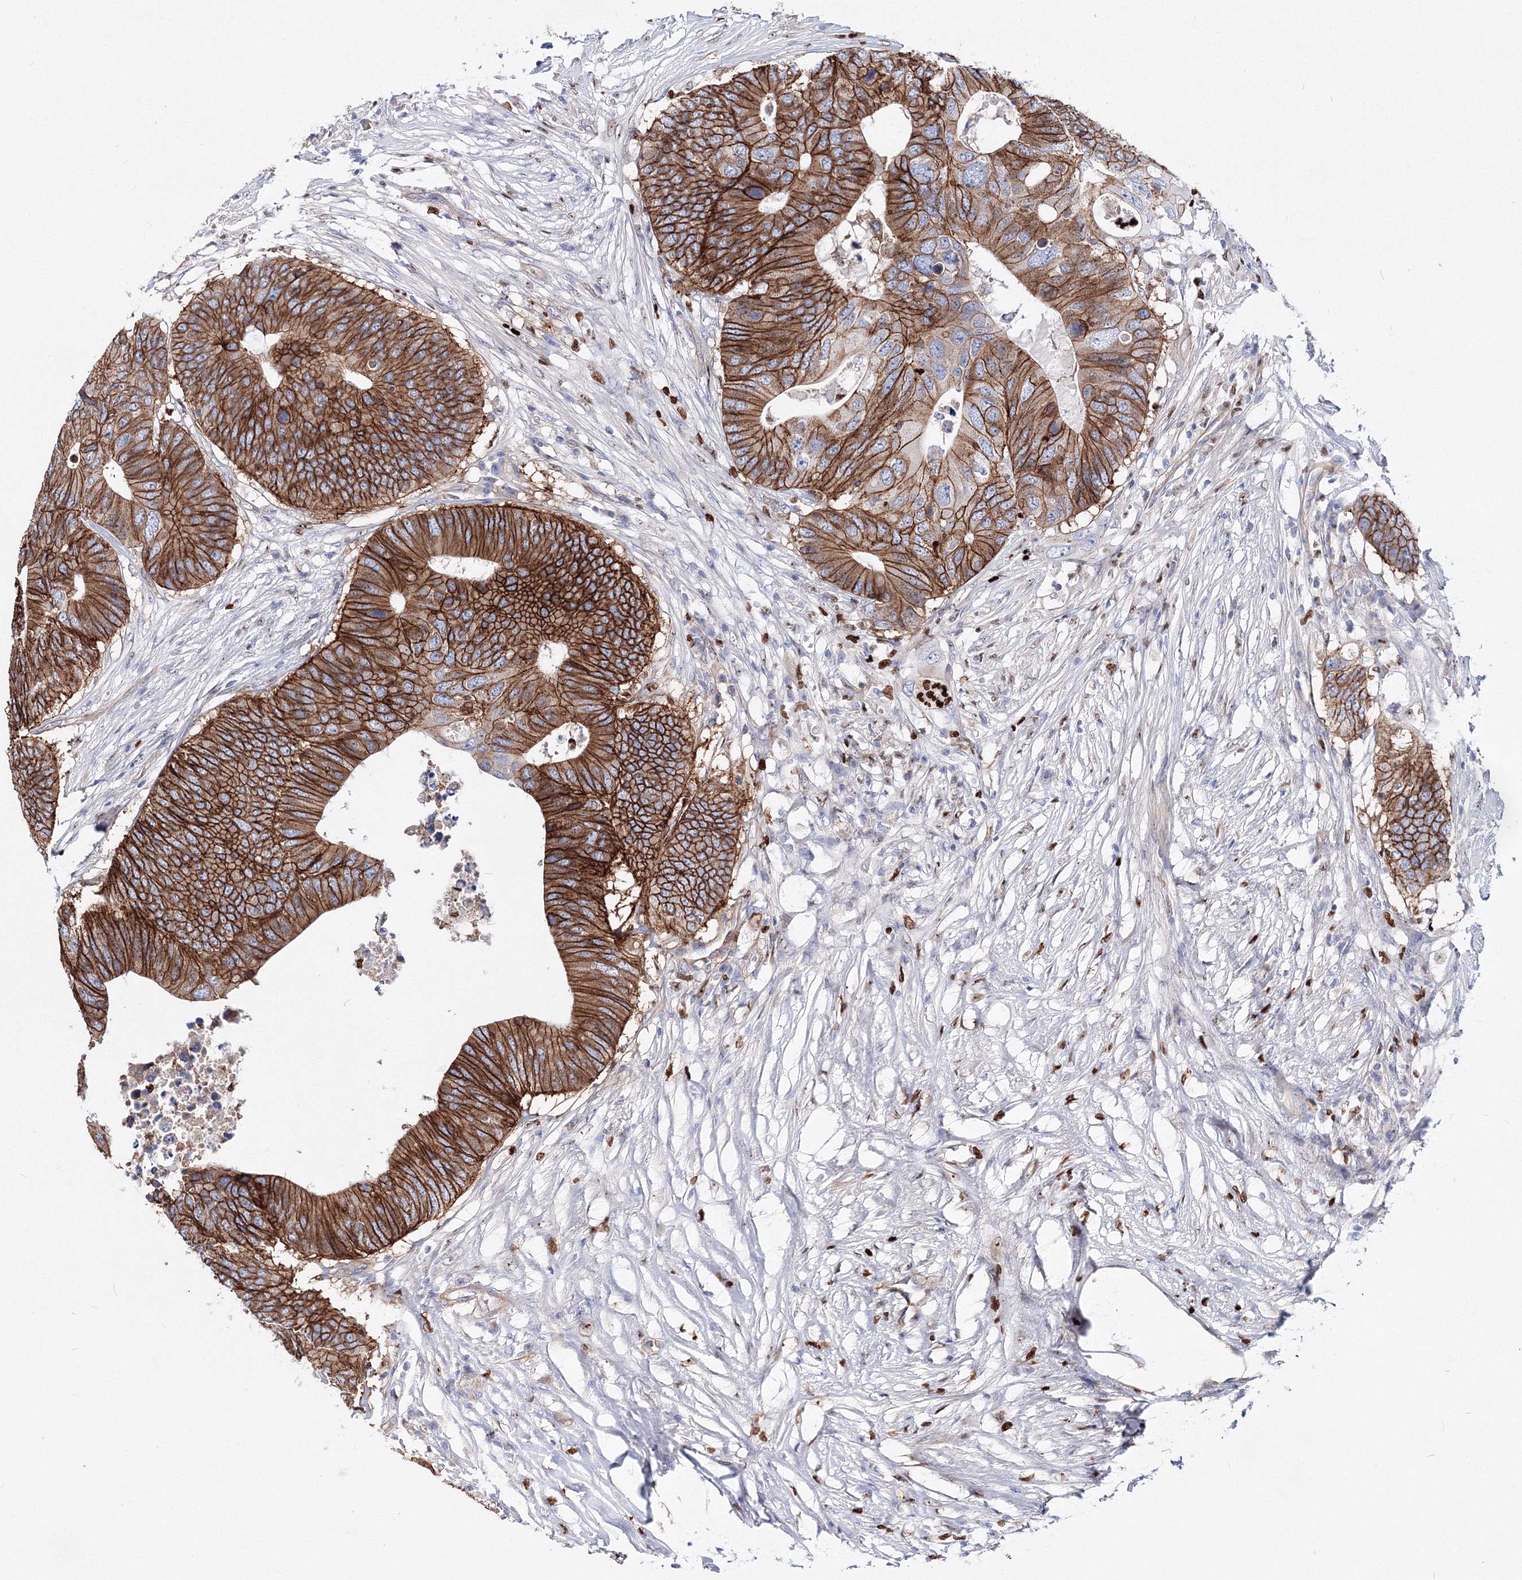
{"staining": {"intensity": "strong", "quantity": ">75%", "location": "cytoplasmic/membranous"}, "tissue": "colorectal cancer", "cell_type": "Tumor cells", "image_type": "cancer", "snomed": [{"axis": "morphology", "description": "Adenocarcinoma, NOS"}, {"axis": "topography", "description": "Colon"}], "caption": "IHC of human colorectal adenocarcinoma demonstrates high levels of strong cytoplasmic/membranous expression in about >75% of tumor cells.", "gene": "C11orf52", "patient": {"sex": "male", "age": 71}}